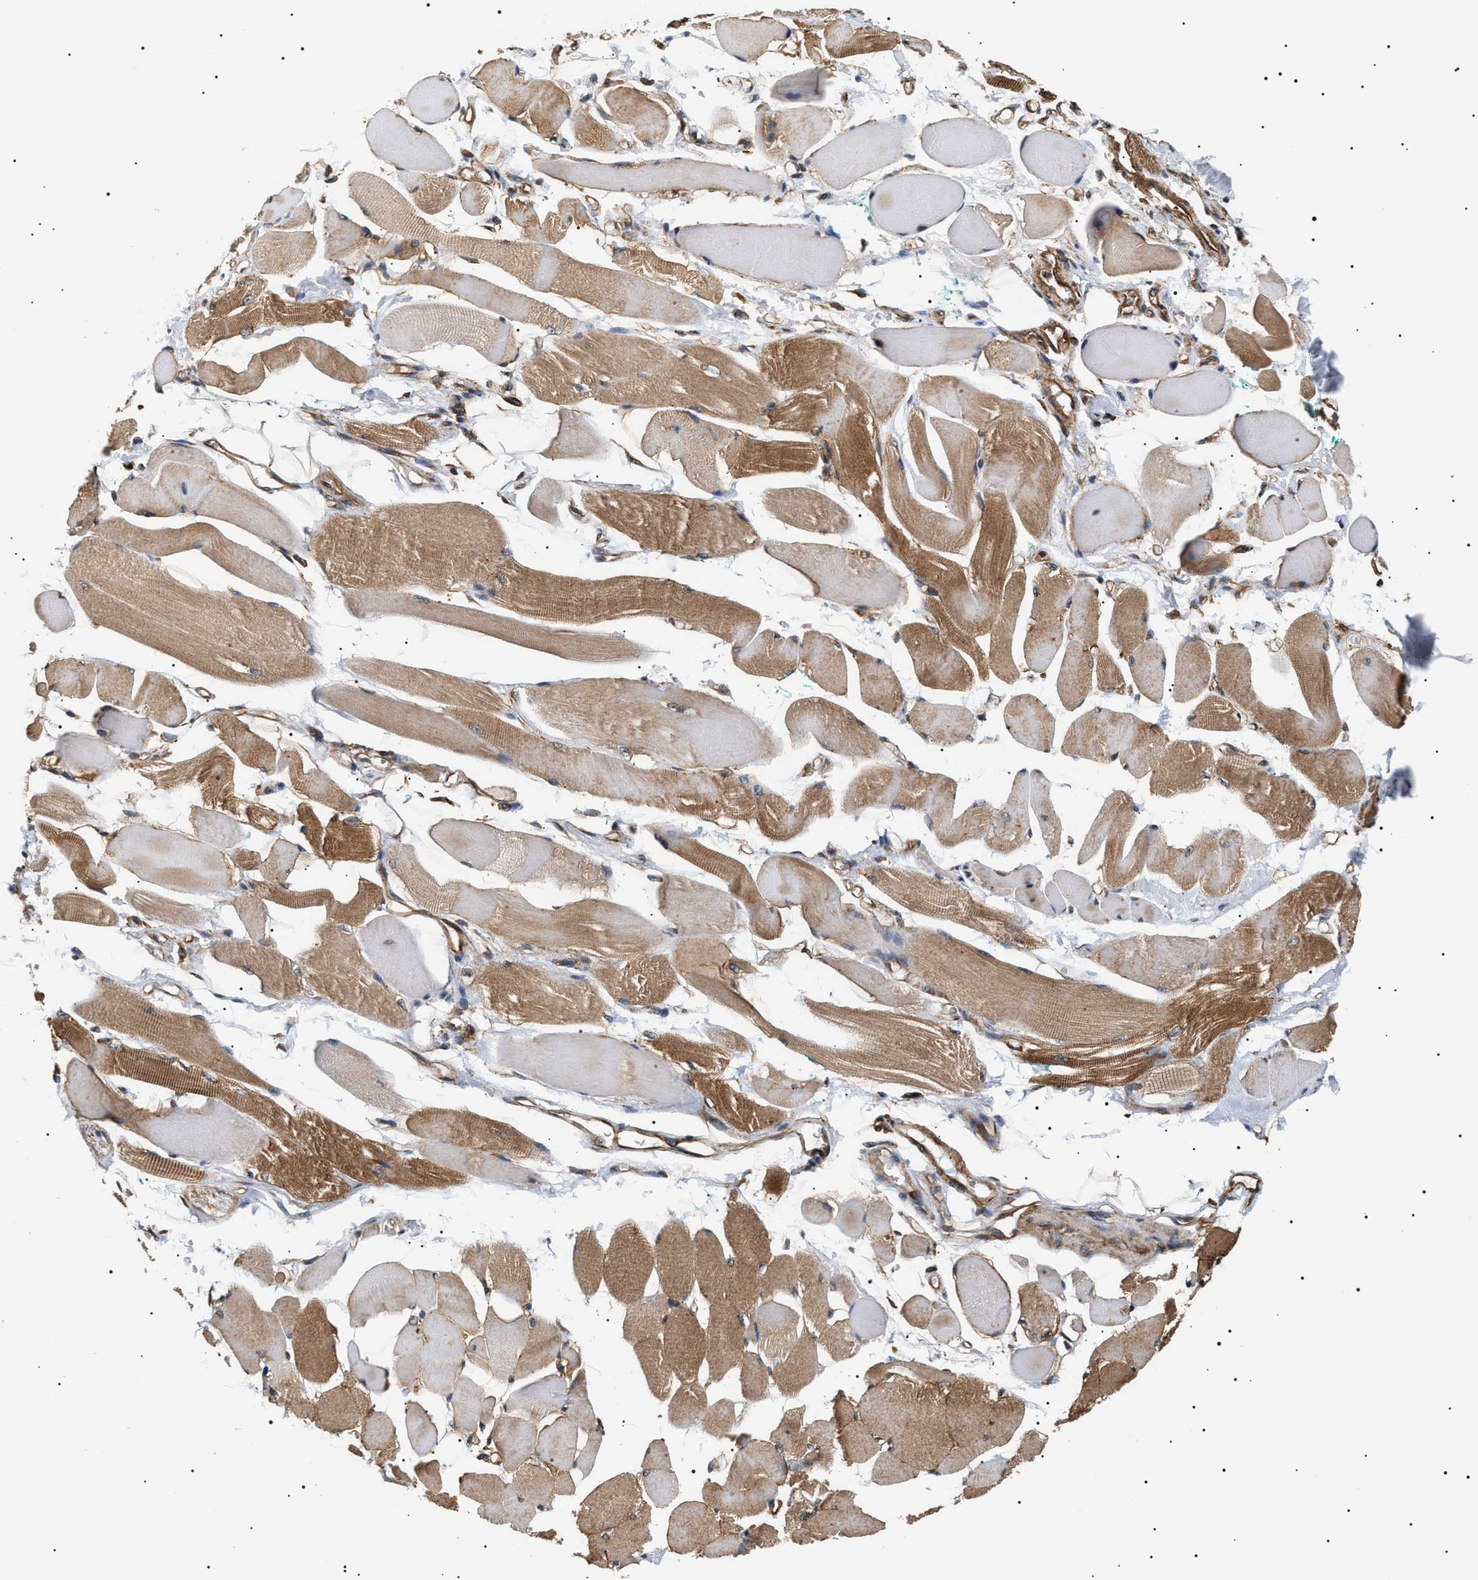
{"staining": {"intensity": "moderate", "quantity": "25%-75%", "location": "cytoplasmic/membranous,nuclear"}, "tissue": "skeletal muscle", "cell_type": "Myocytes", "image_type": "normal", "snomed": [{"axis": "morphology", "description": "Normal tissue, NOS"}, {"axis": "topography", "description": "Skeletal muscle"}, {"axis": "topography", "description": "Peripheral nerve tissue"}], "caption": "Skeletal muscle stained with immunohistochemistry displays moderate cytoplasmic/membranous,nuclear staining in approximately 25%-75% of myocytes. The staining was performed using DAB, with brown indicating positive protein expression. Nuclei are stained blue with hematoxylin.", "gene": "SH3GLB2", "patient": {"sex": "female", "age": 84}}